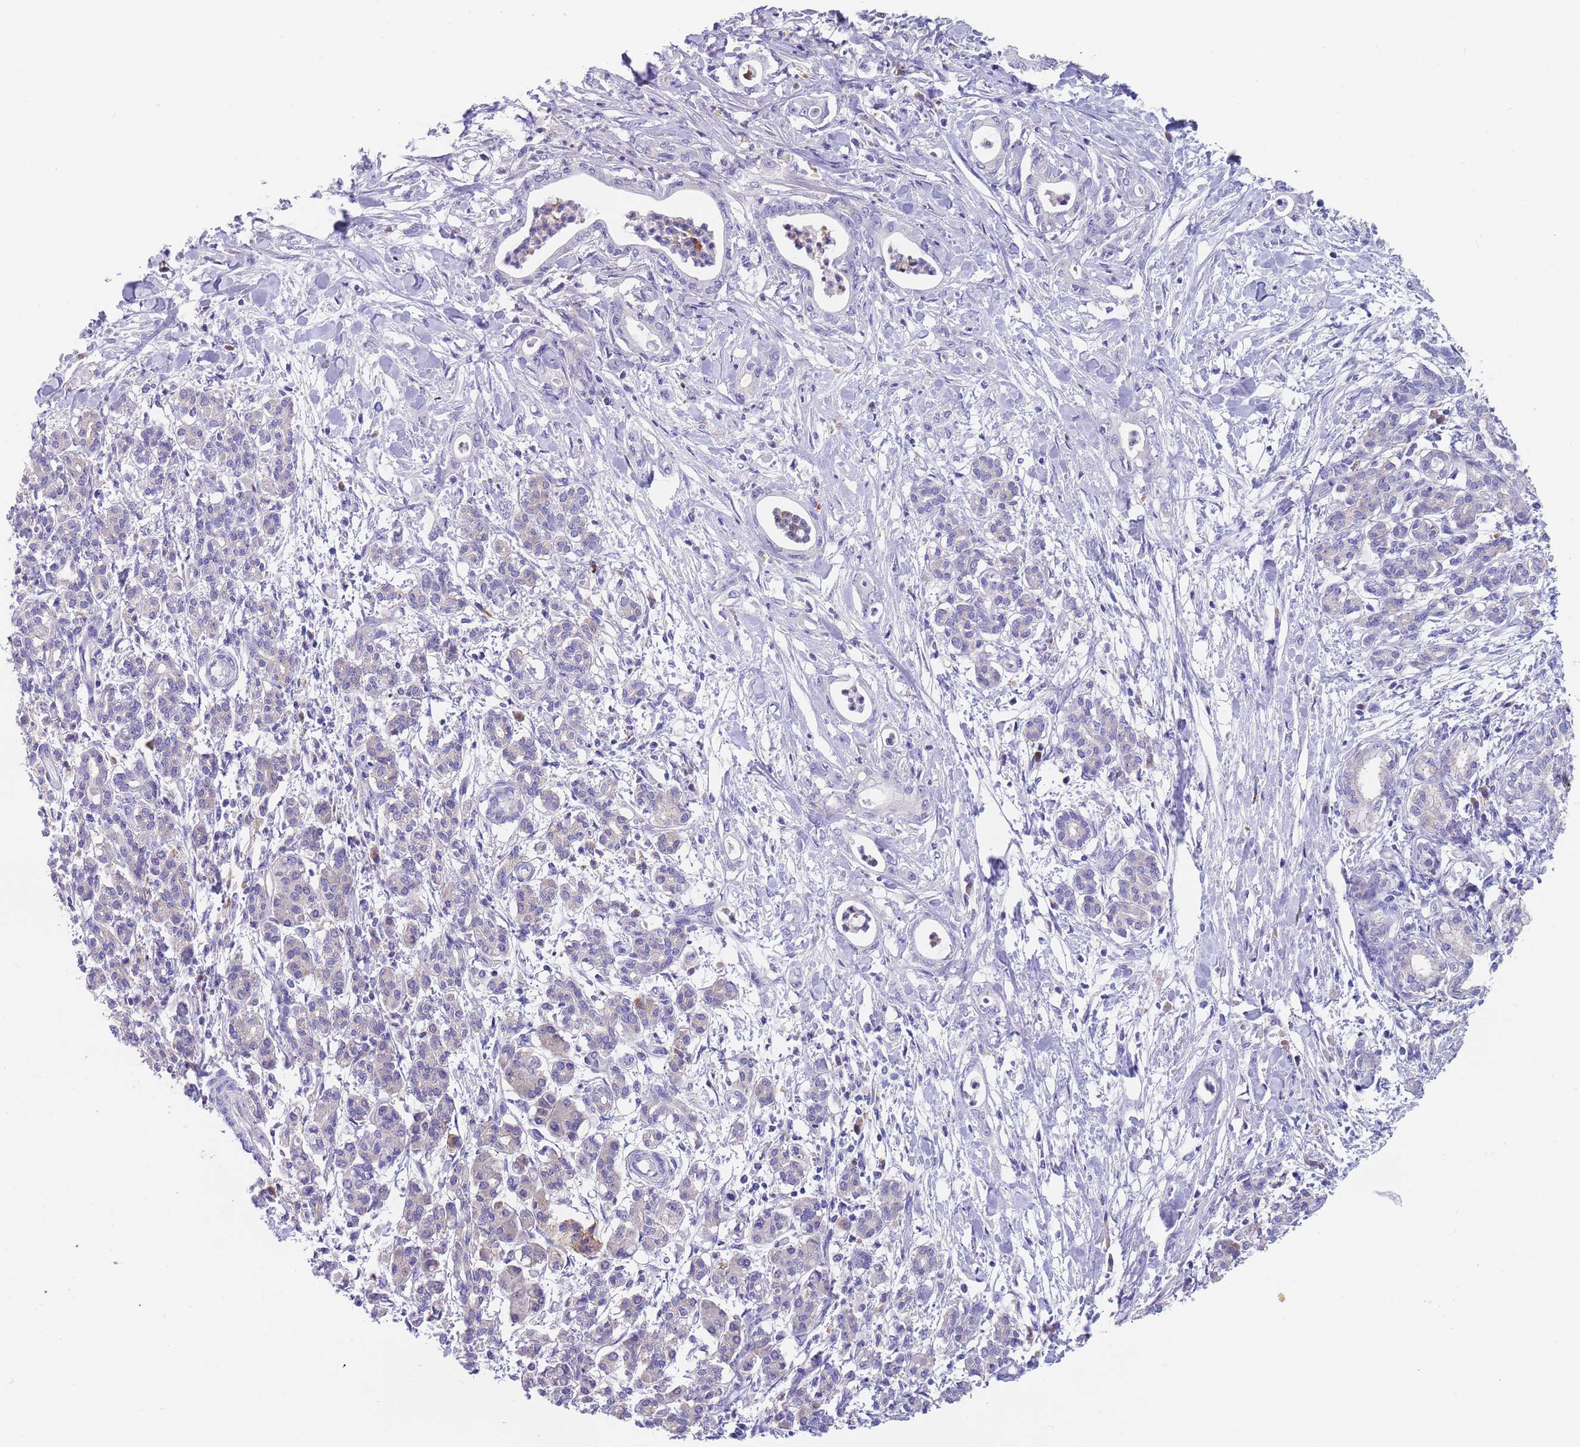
{"staining": {"intensity": "negative", "quantity": "none", "location": "none"}, "tissue": "pancreatic cancer", "cell_type": "Tumor cells", "image_type": "cancer", "snomed": [{"axis": "morphology", "description": "Adenocarcinoma, NOS"}, {"axis": "topography", "description": "Pancreas"}], "caption": "High magnification brightfield microscopy of adenocarcinoma (pancreatic) stained with DAB (3,3'-diaminobenzidine) (brown) and counterstained with hematoxylin (blue): tumor cells show no significant staining.", "gene": "TYW1", "patient": {"sex": "female", "age": 55}}